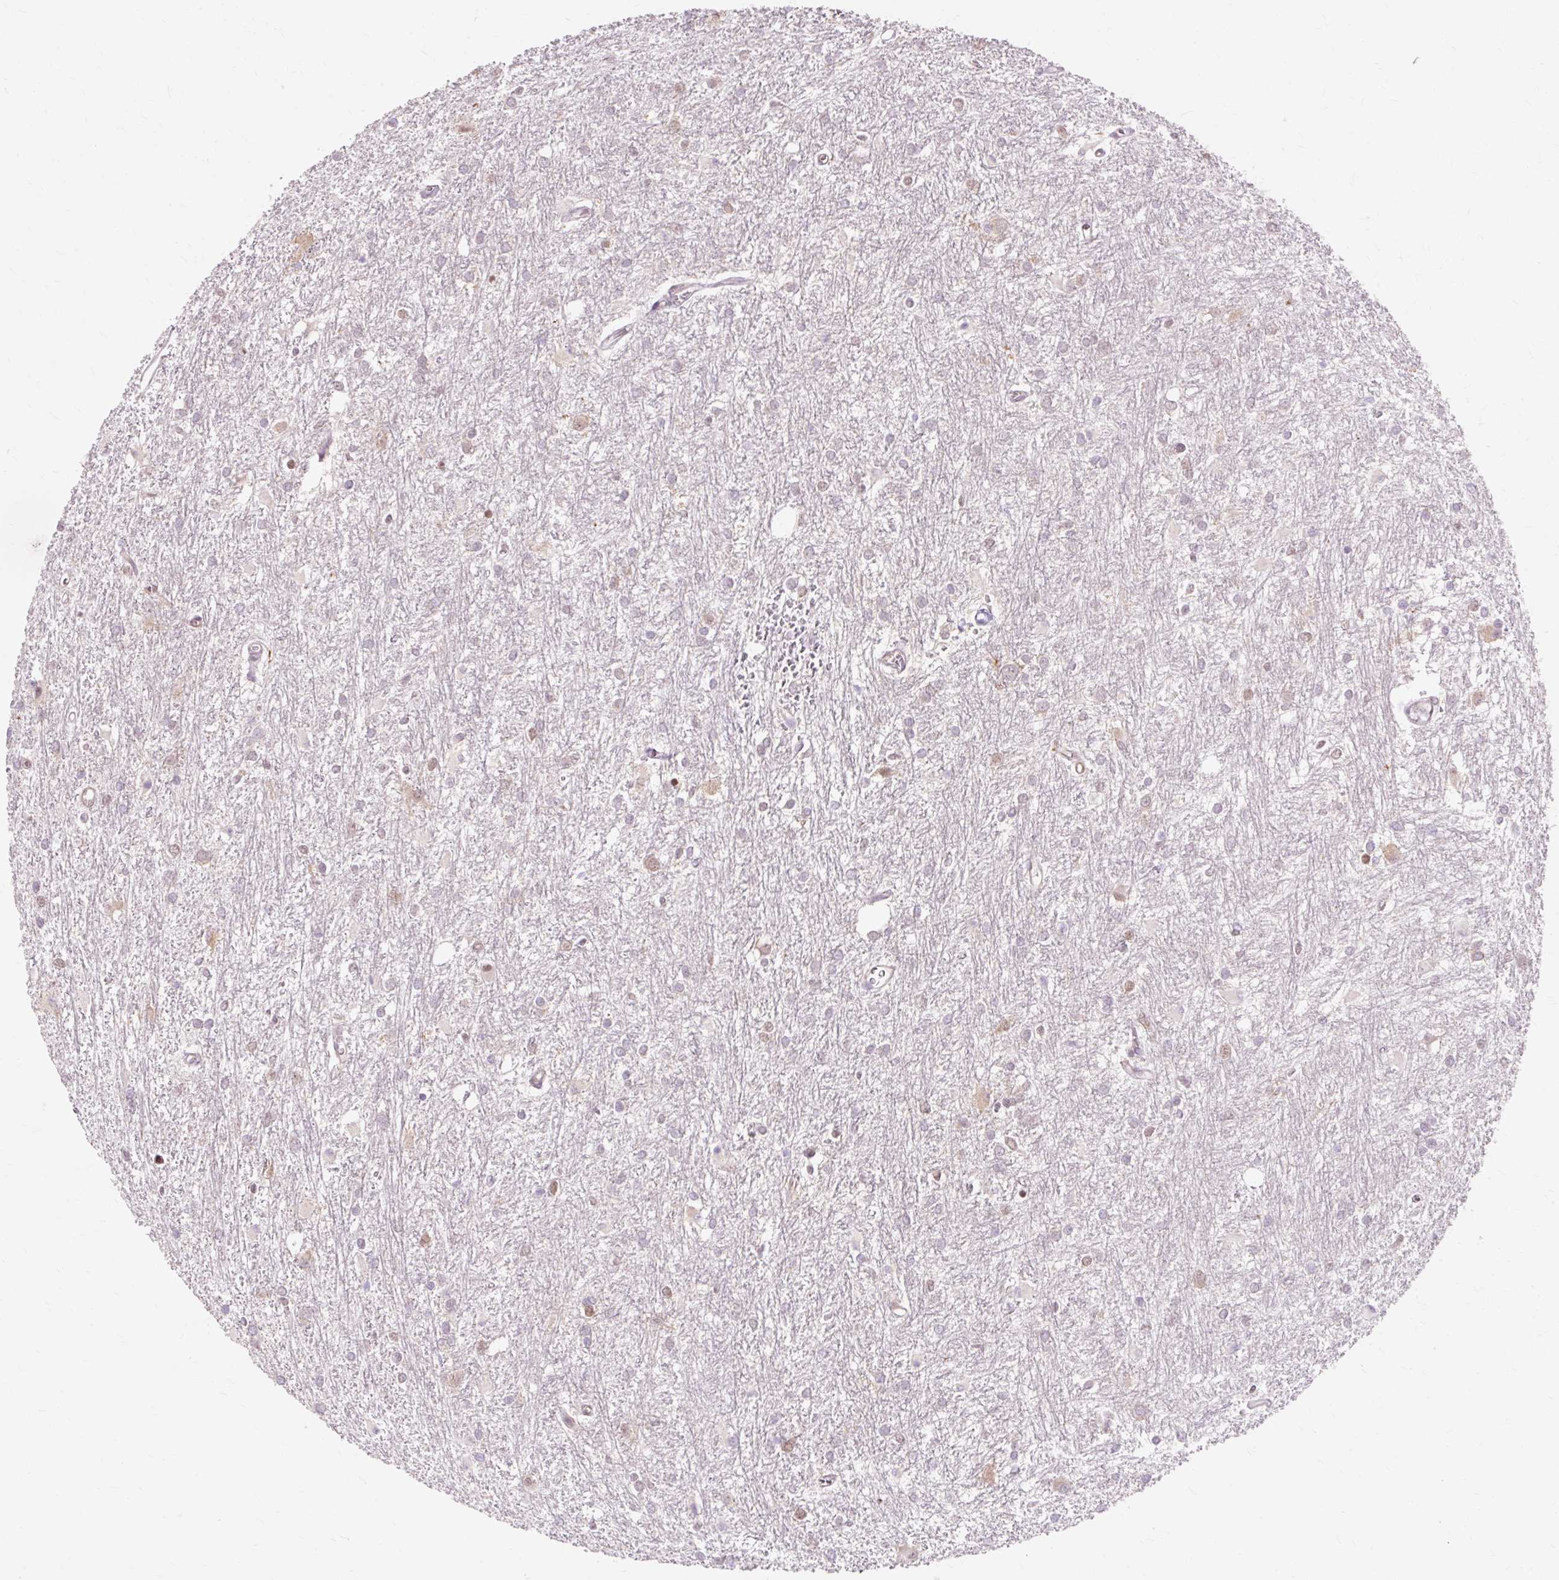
{"staining": {"intensity": "weak", "quantity": "<25%", "location": "cytoplasmic/membranous,nuclear"}, "tissue": "glioma", "cell_type": "Tumor cells", "image_type": "cancer", "snomed": [{"axis": "morphology", "description": "Glioma, malignant, High grade"}, {"axis": "topography", "description": "Brain"}], "caption": "Immunohistochemistry (IHC) of glioma reveals no expression in tumor cells.", "gene": "GEMIN2", "patient": {"sex": "female", "age": 50}}